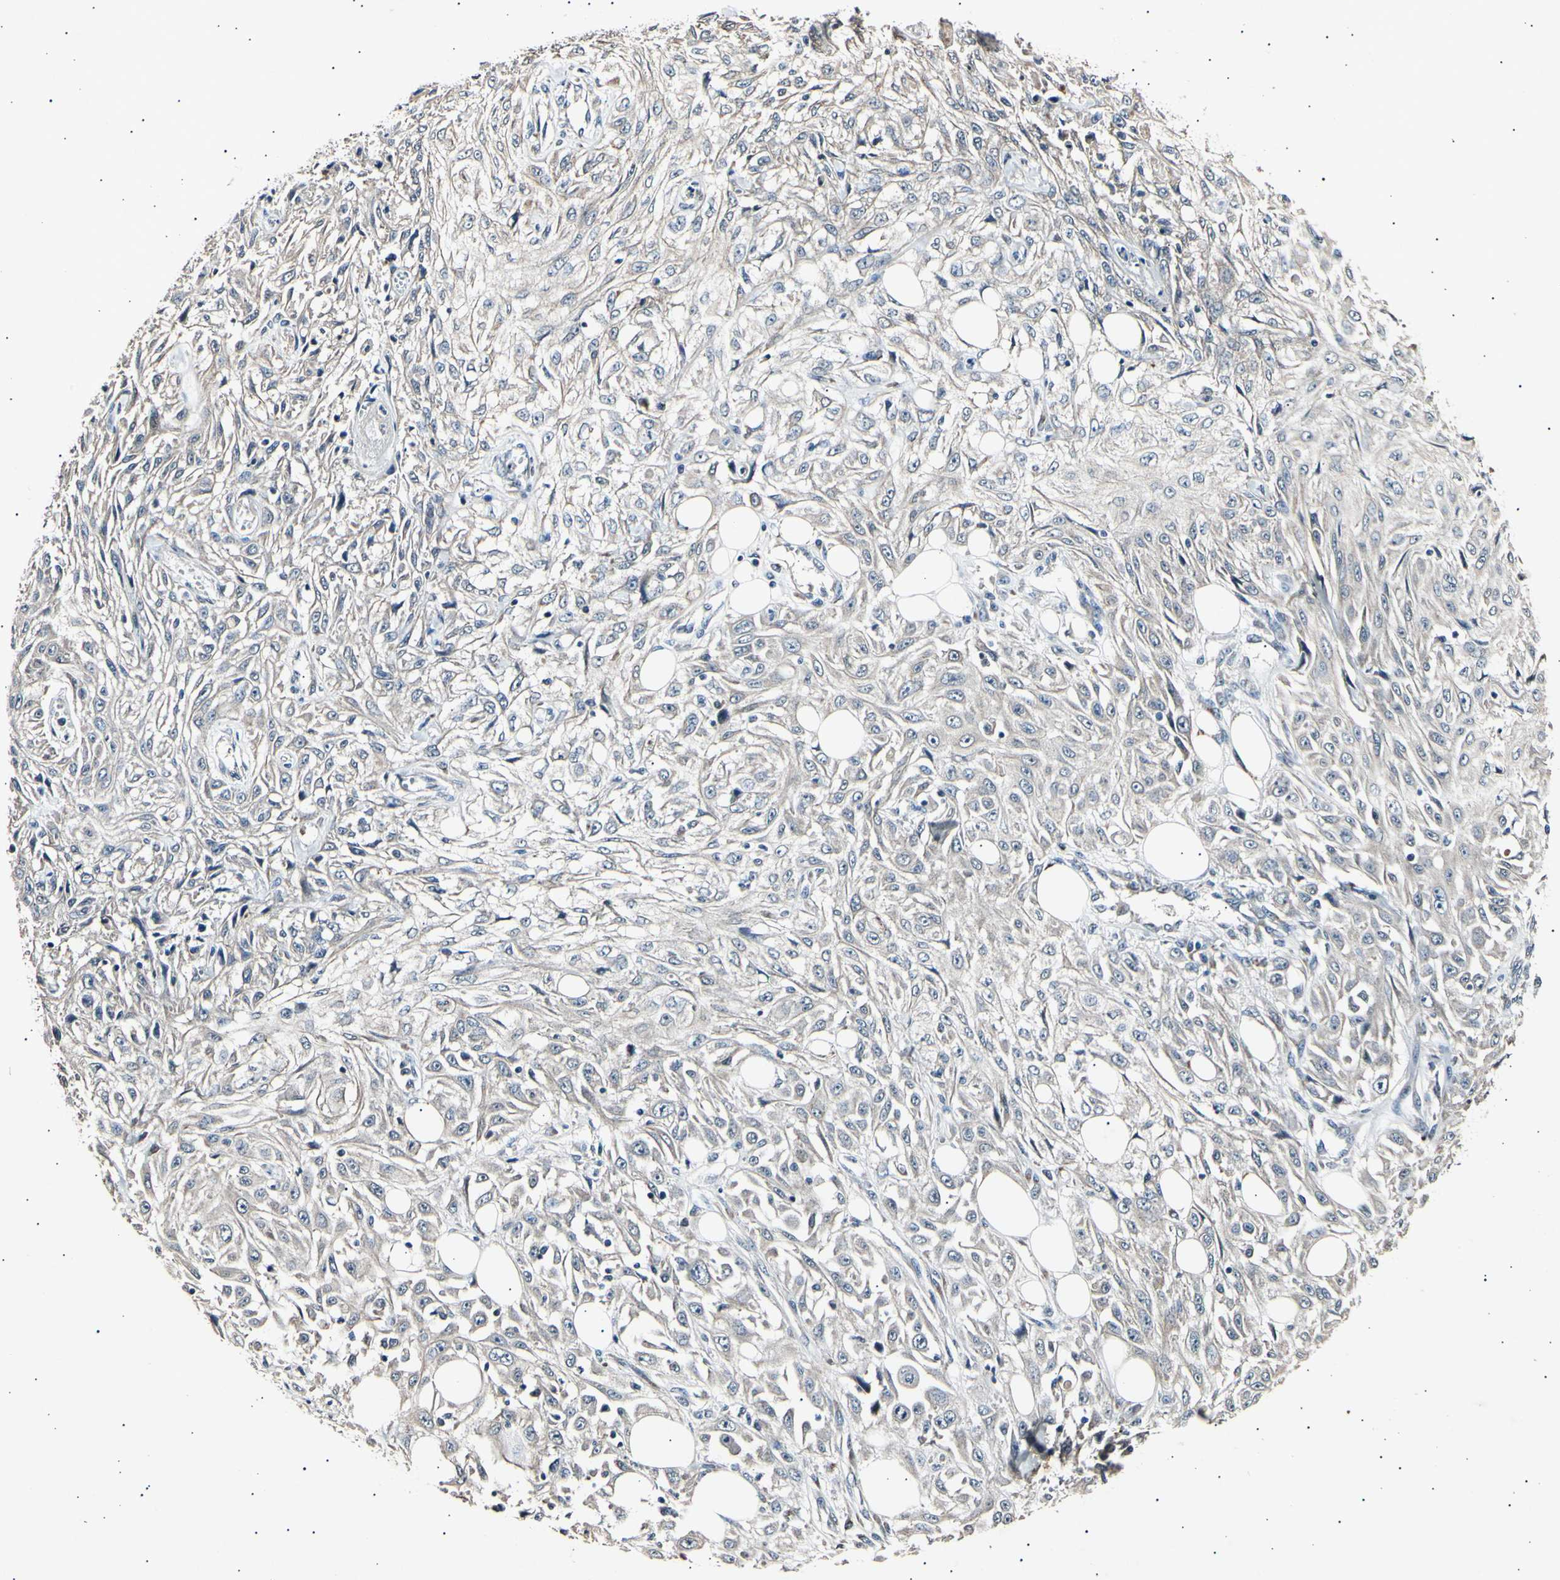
{"staining": {"intensity": "negative", "quantity": "none", "location": "none"}, "tissue": "skin cancer", "cell_type": "Tumor cells", "image_type": "cancer", "snomed": [{"axis": "morphology", "description": "Squamous cell carcinoma, NOS"}, {"axis": "morphology", "description": "Squamous cell carcinoma, metastatic, NOS"}, {"axis": "topography", "description": "Skin"}, {"axis": "topography", "description": "Lymph node"}], "caption": "Skin cancer stained for a protein using immunohistochemistry (IHC) exhibits no staining tumor cells.", "gene": "ADCY3", "patient": {"sex": "male", "age": 75}}